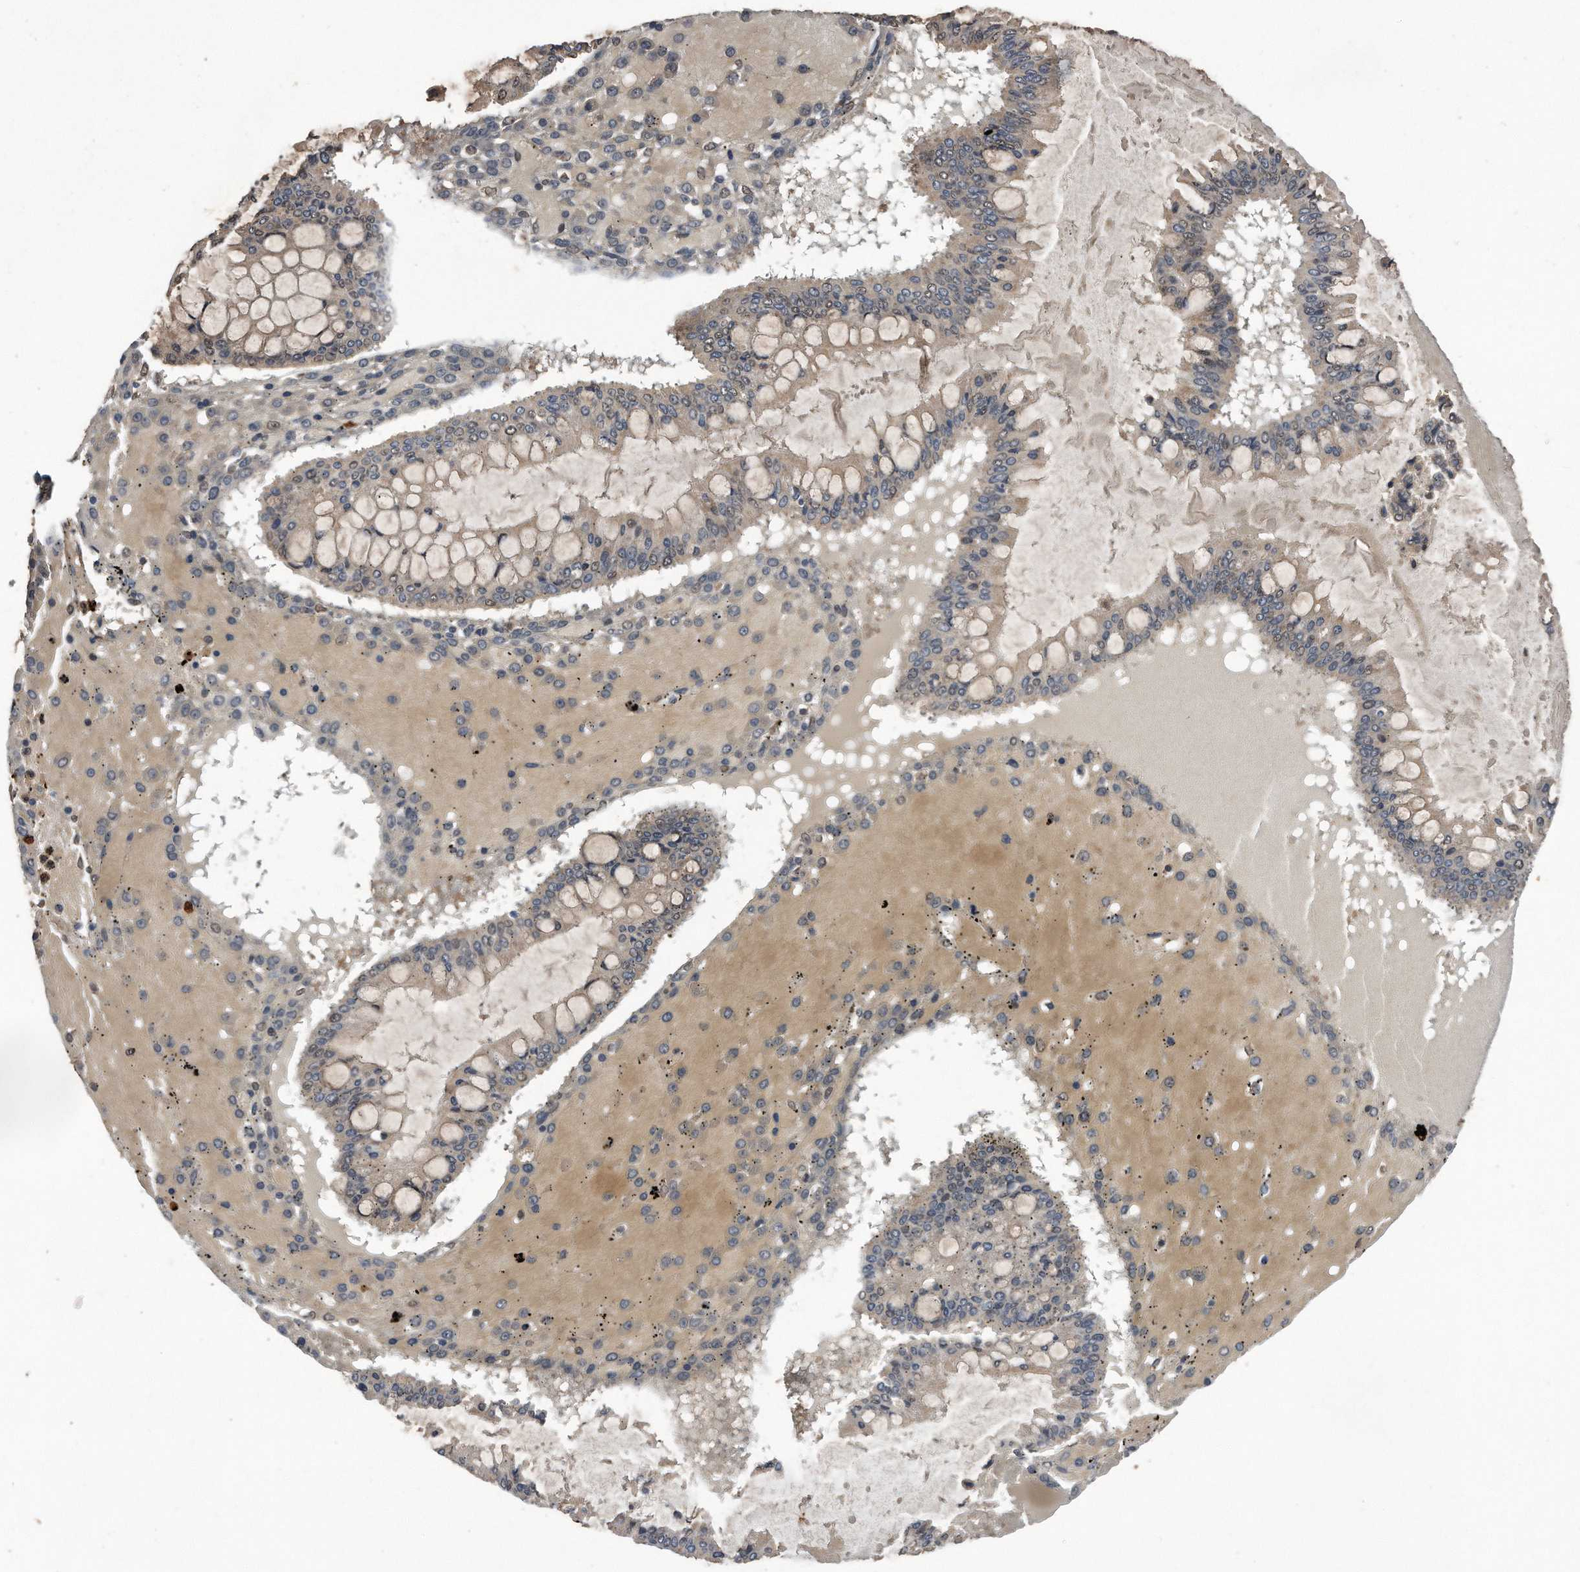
{"staining": {"intensity": "moderate", "quantity": "25%-75%", "location": "cytoplasmic/membranous,nuclear"}, "tissue": "ovarian cancer", "cell_type": "Tumor cells", "image_type": "cancer", "snomed": [{"axis": "morphology", "description": "Cystadenocarcinoma, mucinous, NOS"}, {"axis": "topography", "description": "Ovary"}], "caption": "Immunohistochemistry (DAB) staining of ovarian cancer (mucinous cystadenocarcinoma) reveals moderate cytoplasmic/membranous and nuclear protein staining in approximately 25%-75% of tumor cells. (brown staining indicates protein expression, while blue staining denotes nuclei).", "gene": "PELO", "patient": {"sex": "female", "age": 73}}